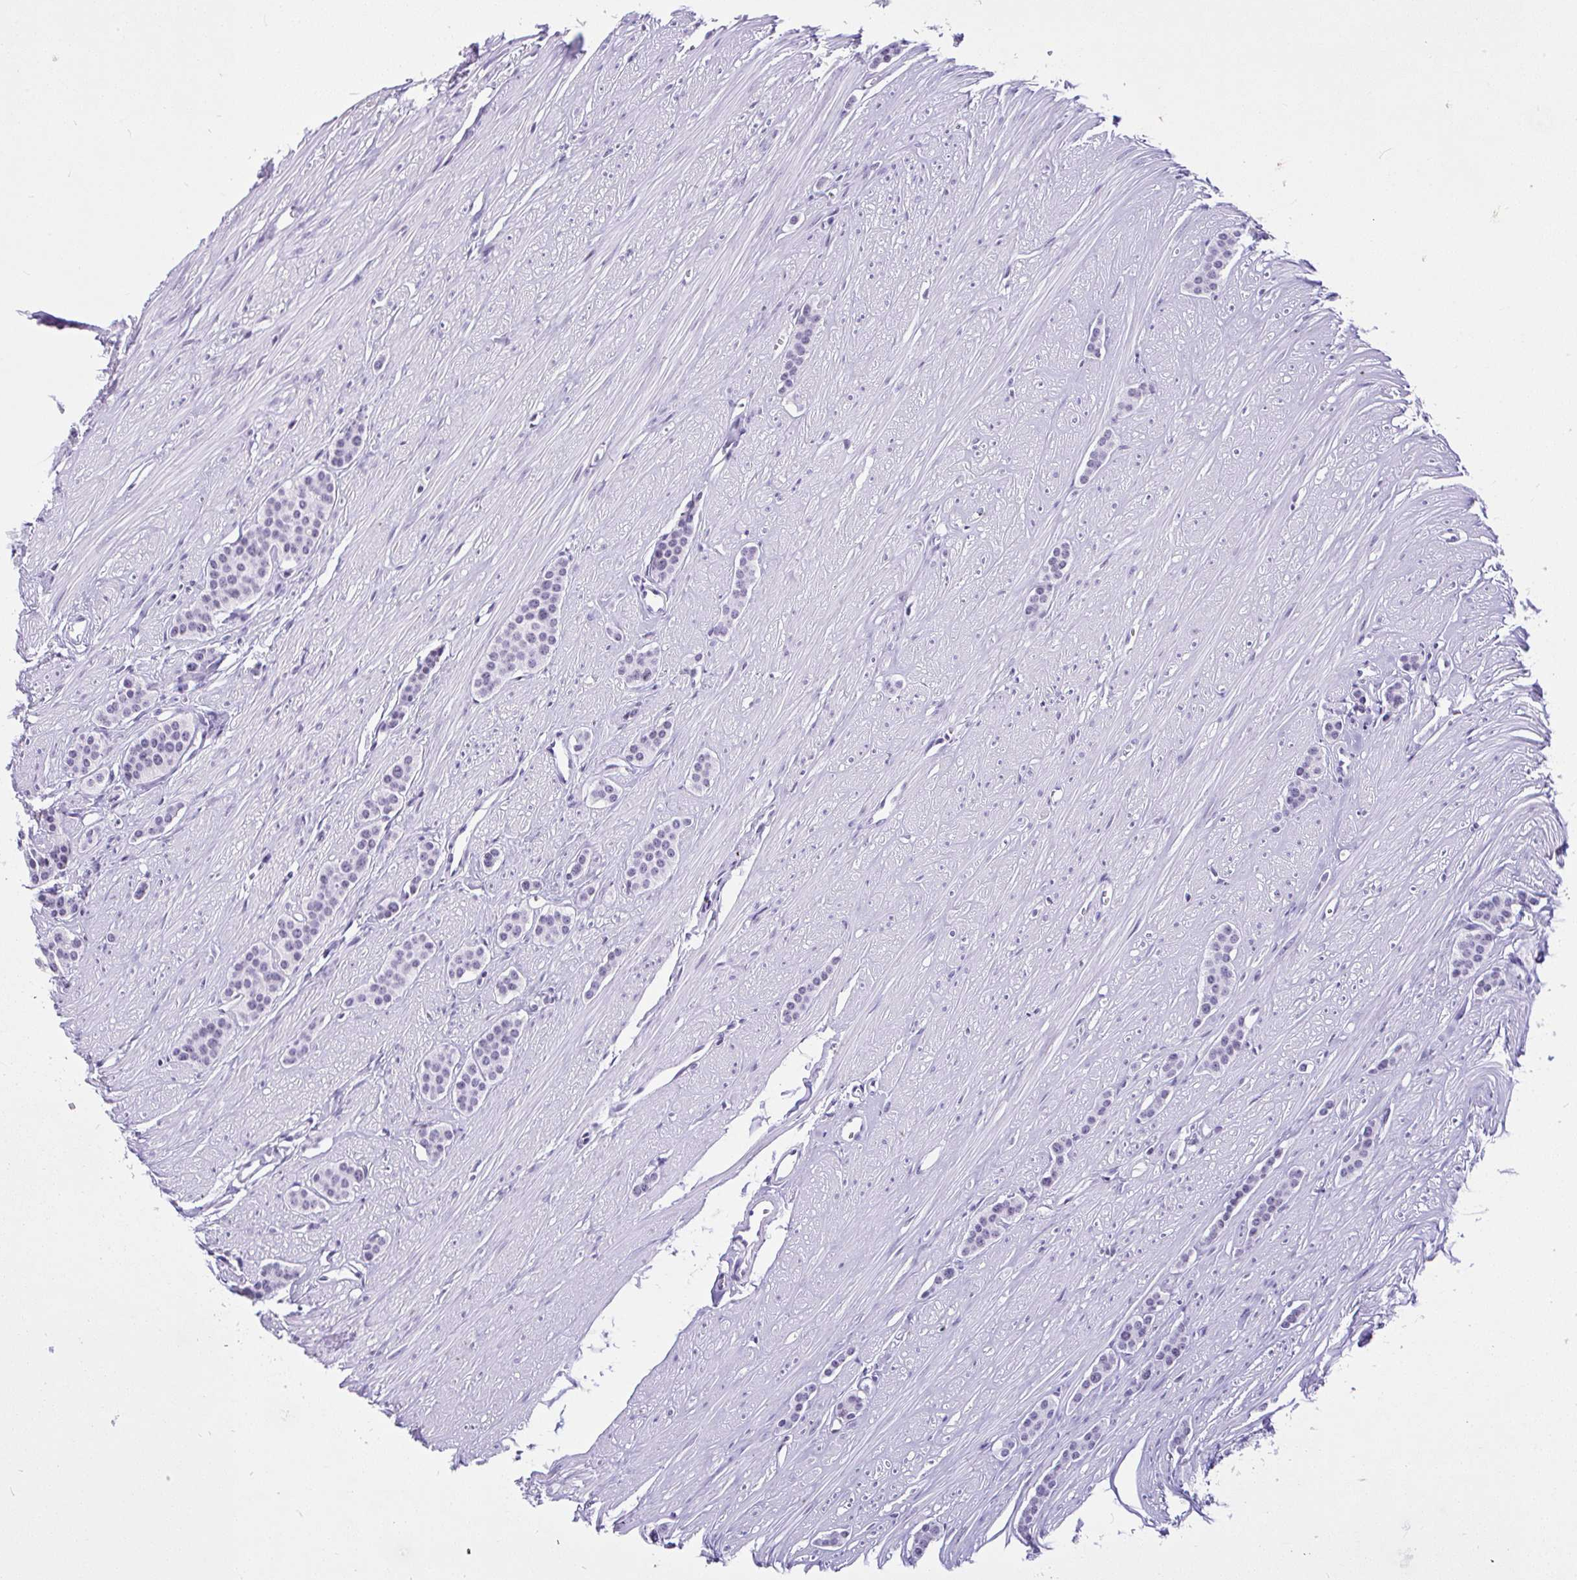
{"staining": {"intensity": "negative", "quantity": "none", "location": "none"}, "tissue": "carcinoid", "cell_type": "Tumor cells", "image_type": "cancer", "snomed": [{"axis": "morphology", "description": "Carcinoid, malignant, NOS"}, {"axis": "topography", "description": "Small intestine"}], "caption": "Carcinoid was stained to show a protein in brown. There is no significant staining in tumor cells. The staining was performed using DAB (3,3'-diaminobenzidine) to visualize the protein expression in brown, while the nuclei were stained in blue with hematoxylin (Magnification: 20x).", "gene": "KRT27", "patient": {"sex": "male", "age": 60}}